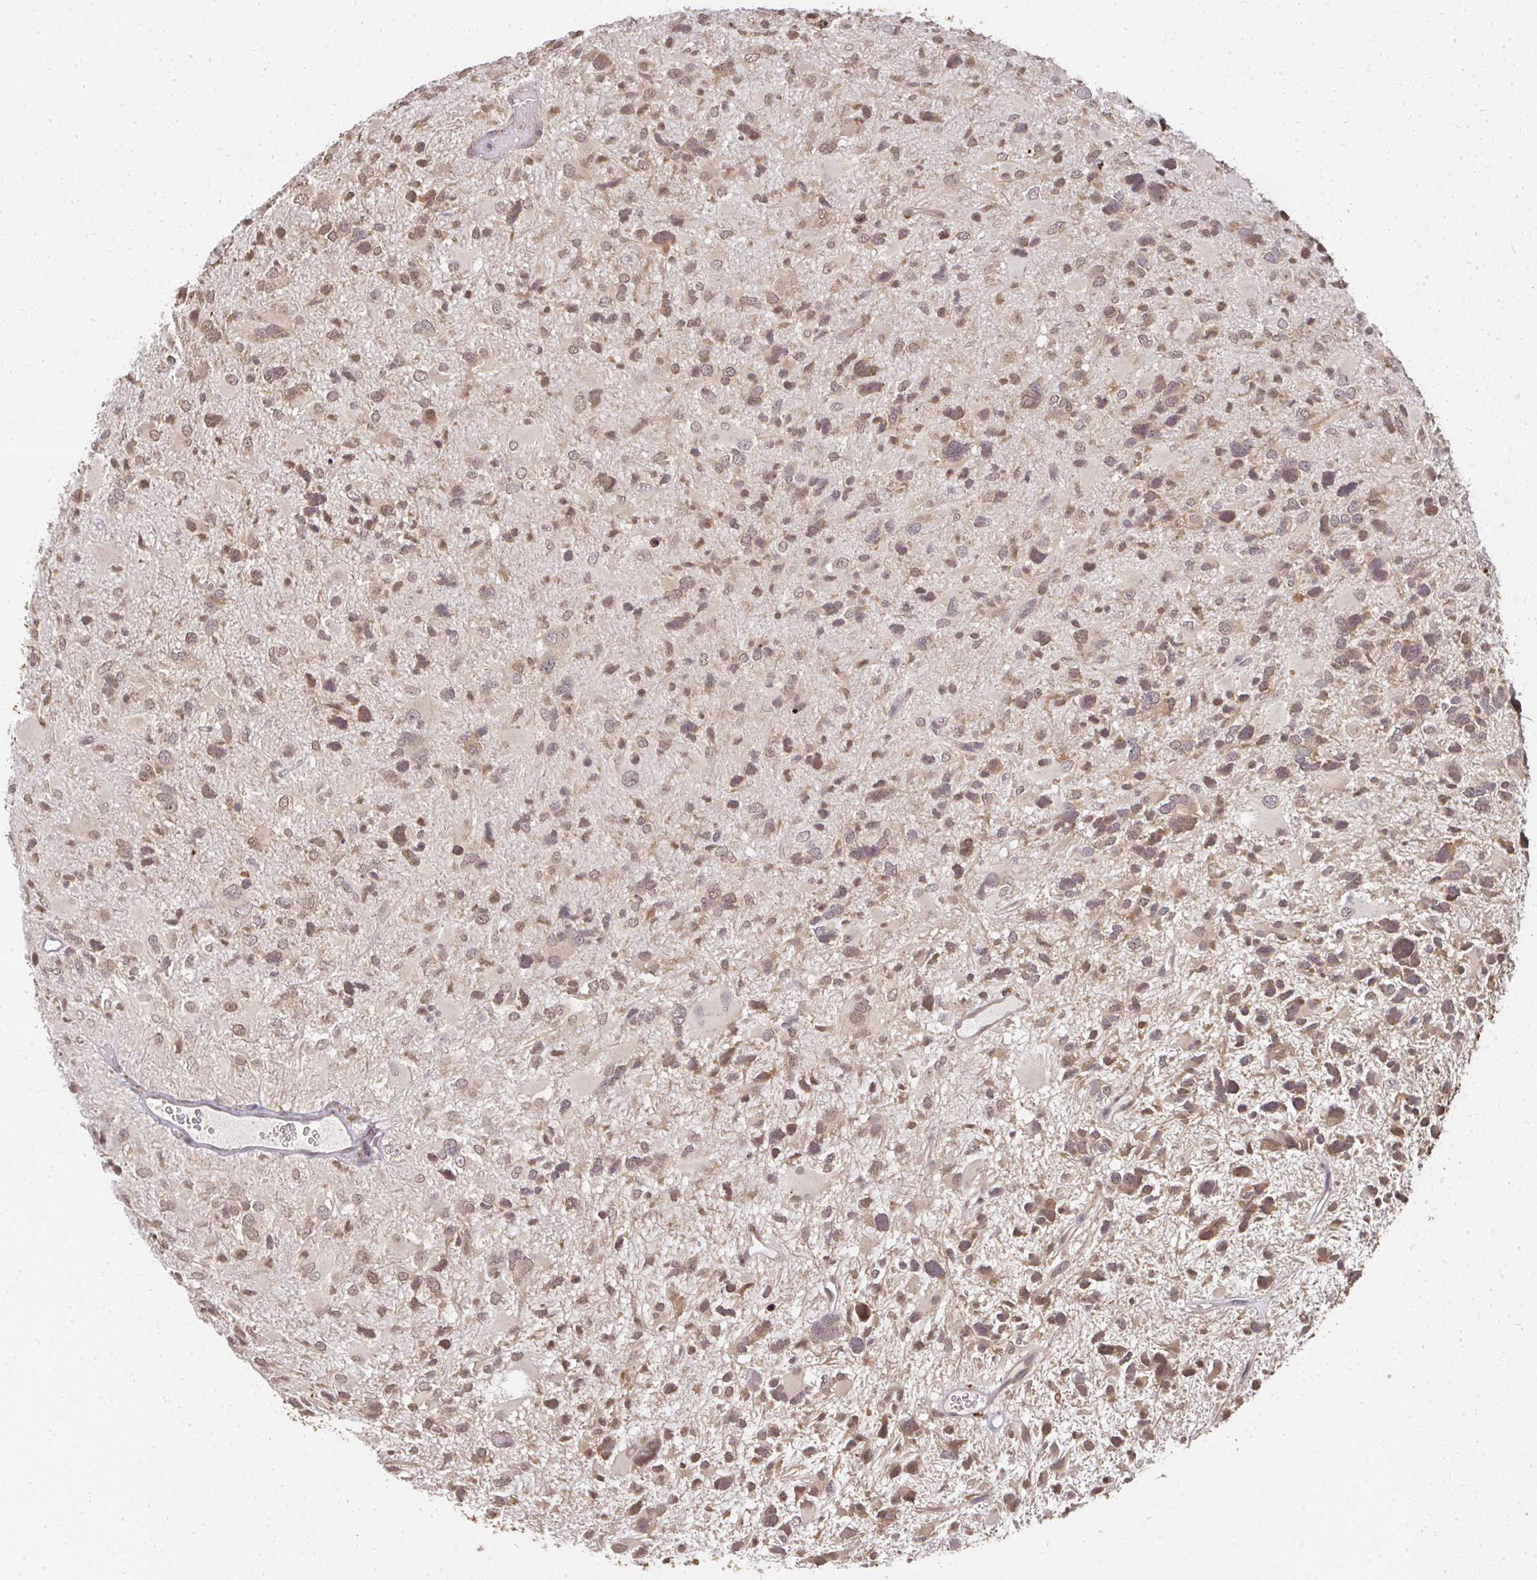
{"staining": {"intensity": "moderate", "quantity": "25%-75%", "location": "cytoplasmic/membranous,nuclear"}, "tissue": "glioma", "cell_type": "Tumor cells", "image_type": "cancer", "snomed": [{"axis": "morphology", "description": "Glioma, malignant, High grade"}, {"axis": "topography", "description": "Brain"}], "caption": "The immunohistochemical stain shows moderate cytoplasmic/membranous and nuclear expression in tumor cells of glioma tissue.", "gene": "LARS2", "patient": {"sex": "female", "age": 11}}